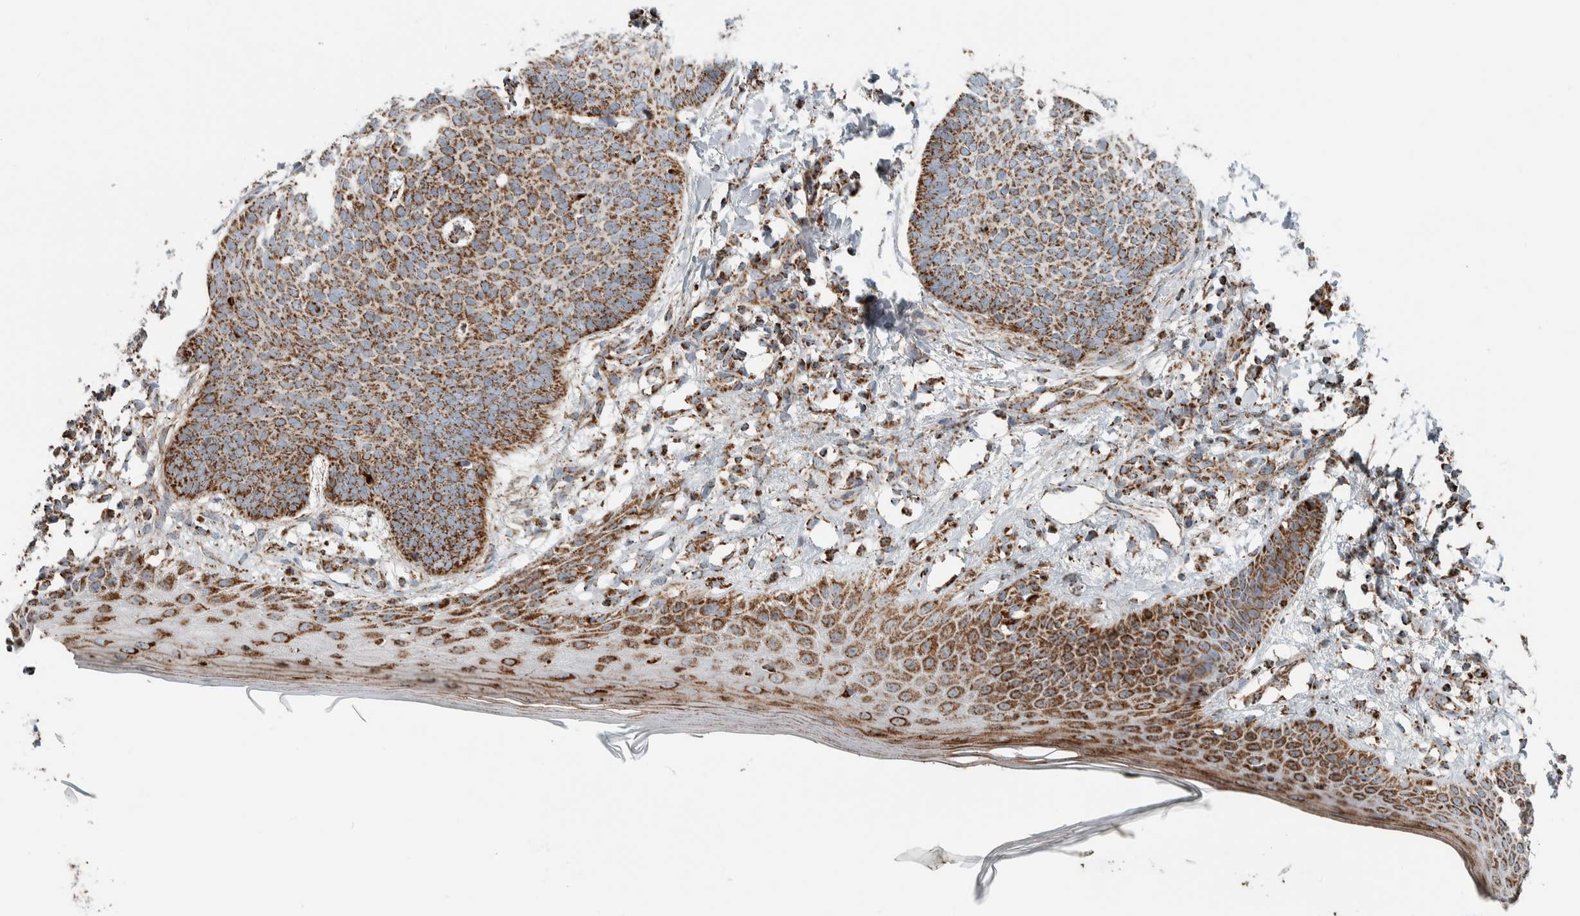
{"staining": {"intensity": "moderate", "quantity": ">75%", "location": "cytoplasmic/membranous"}, "tissue": "skin cancer", "cell_type": "Tumor cells", "image_type": "cancer", "snomed": [{"axis": "morphology", "description": "Normal tissue, NOS"}, {"axis": "morphology", "description": "Basal cell carcinoma"}, {"axis": "topography", "description": "Skin"}], "caption": "IHC image of basal cell carcinoma (skin) stained for a protein (brown), which reveals medium levels of moderate cytoplasmic/membranous expression in about >75% of tumor cells.", "gene": "CNTROB", "patient": {"sex": "male", "age": 50}}